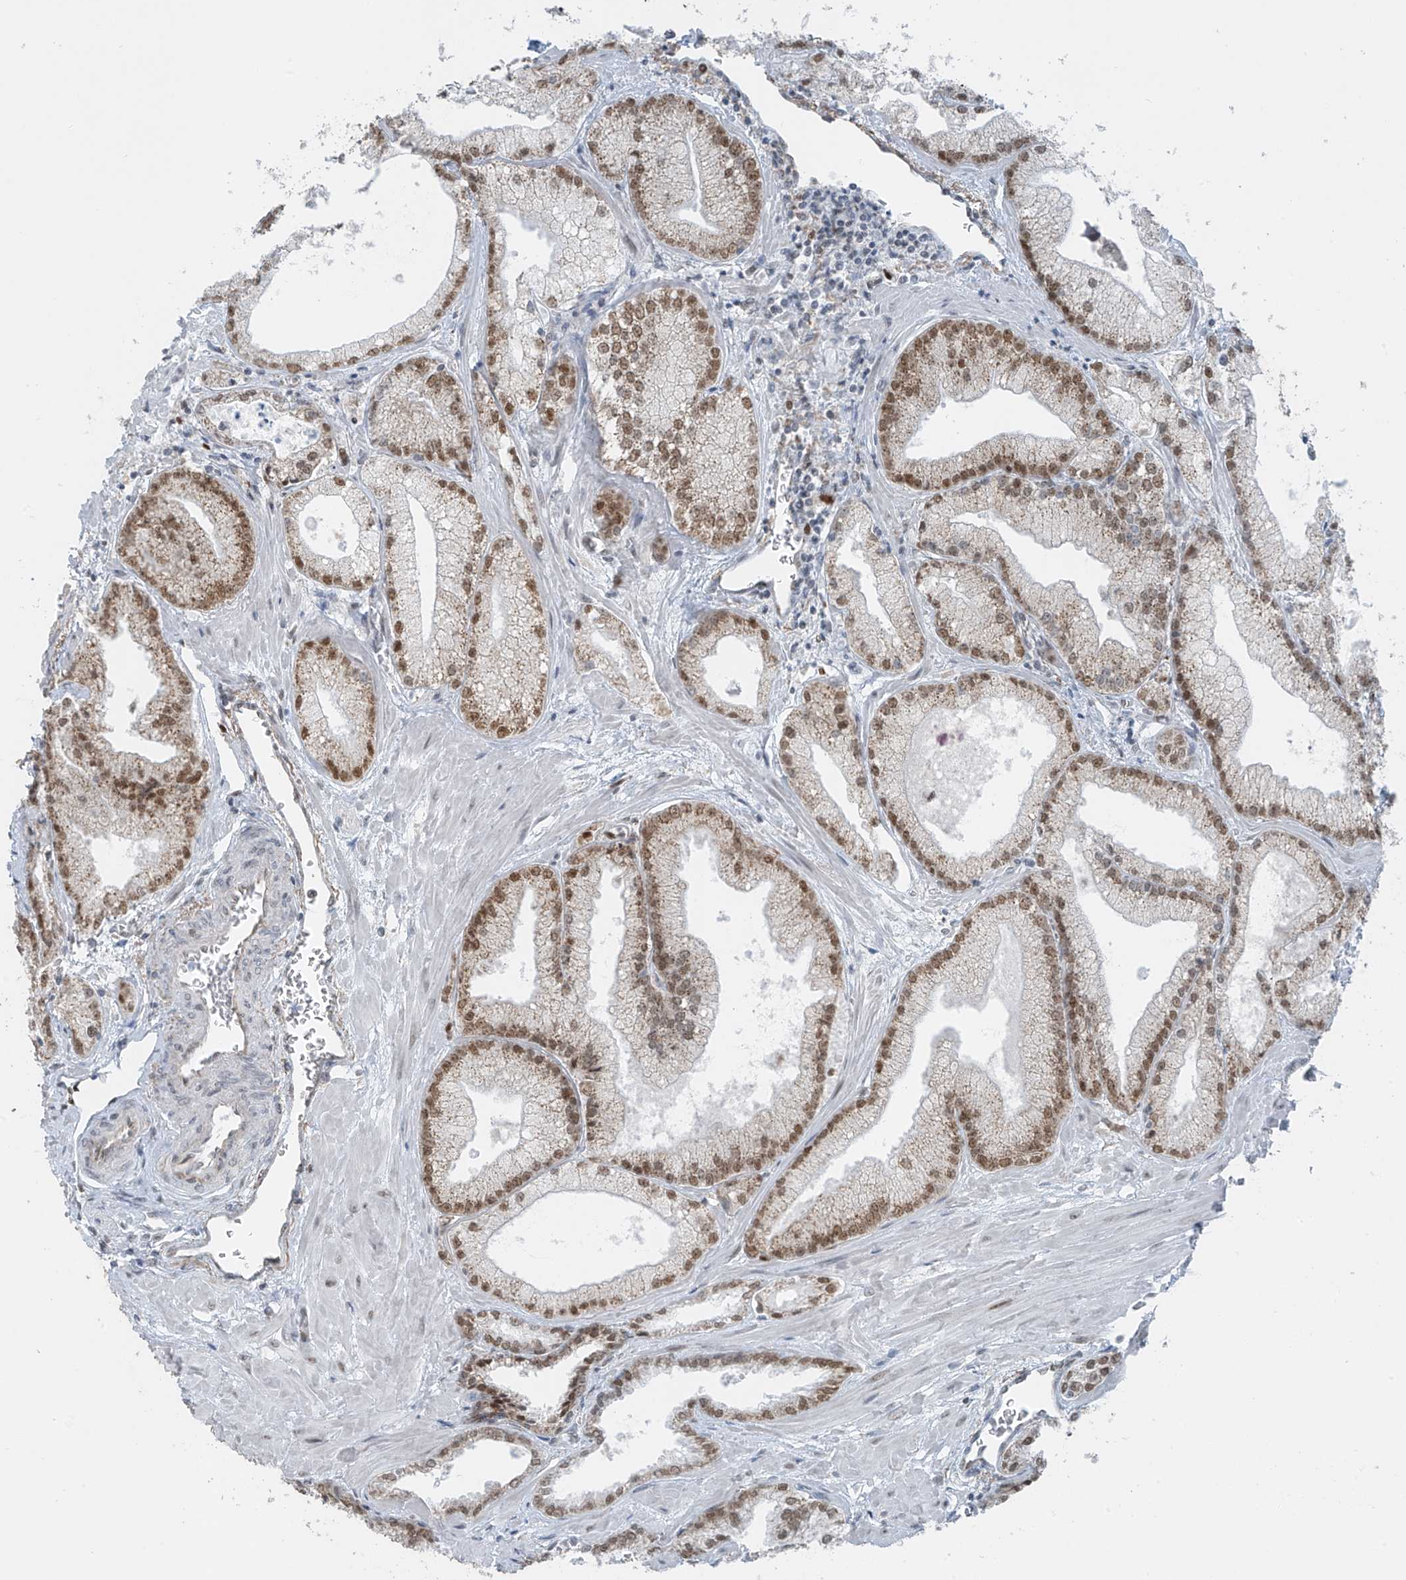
{"staining": {"intensity": "moderate", "quantity": ">75%", "location": "nuclear"}, "tissue": "prostate cancer", "cell_type": "Tumor cells", "image_type": "cancer", "snomed": [{"axis": "morphology", "description": "Adenocarcinoma, Low grade"}, {"axis": "topography", "description": "Prostate"}], "caption": "Immunohistochemistry (IHC) (DAB) staining of human prostate cancer exhibits moderate nuclear protein expression in about >75% of tumor cells.", "gene": "WRNIP1", "patient": {"sex": "male", "age": 67}}